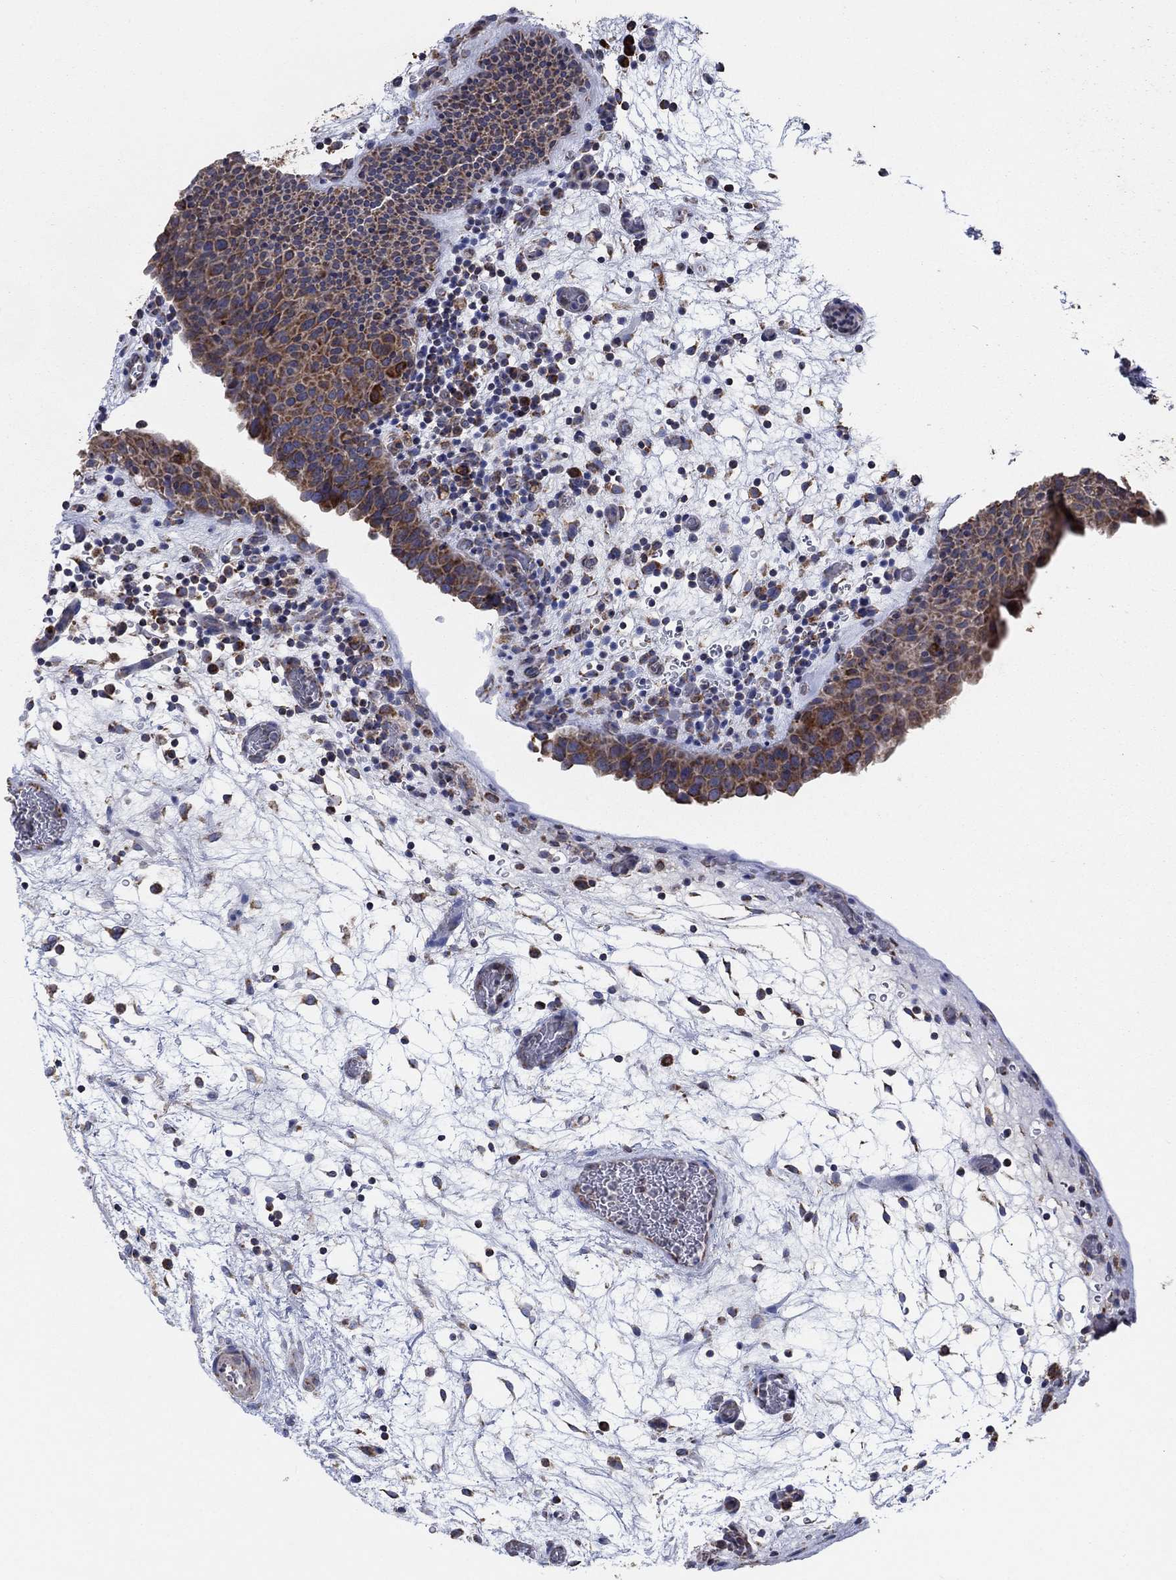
{"staining": {"intensity": "moderate", "quantity": "25%-75%", "location": "cytoplasmic/membranous"}, "tissue": "urinary bladder", "cell_type": "Urothelial cells", "image_type": "normal", "snomed": [{"axis": "morphology", "description": "Normal tissue, NOS"}, {"axis": "topography", "description": "Urinary bladder"}], "caption": "Immunohistochemical staining of benign human urinary bladder shows 25%-75% levels of moderate cytoplasmic/membranous protein expression in approximately 25%-75% of urothelial cells. (IHC, brightfield microscopy, high magnification).", "gene": "NCEH1", "patient": {"sex": "male", "age": 37}}